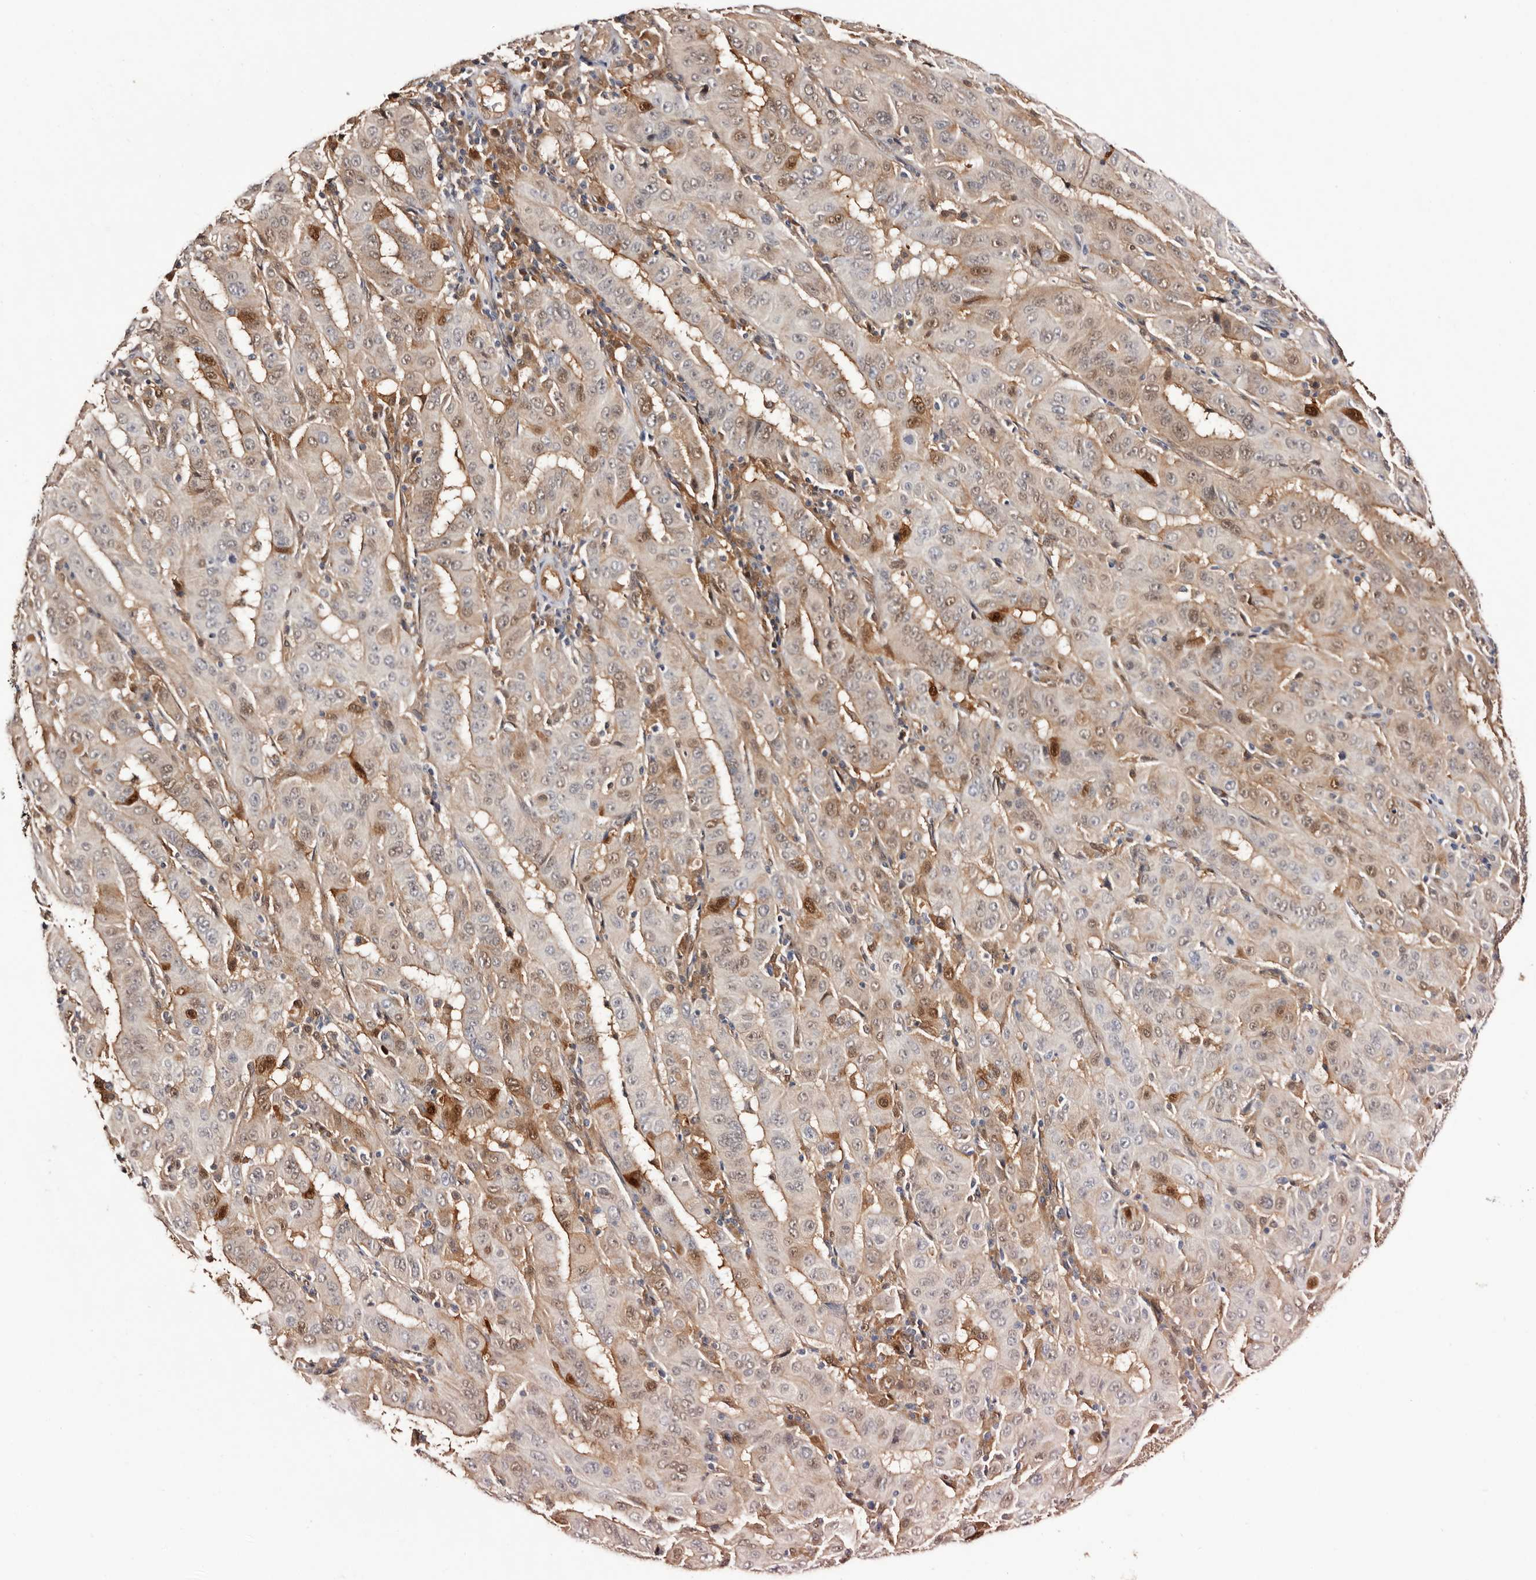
{"staining": {"intensity": "weak", "quantity": "25%-75%", "location": "cytoplasmic/membranous,nuclear"}, "tissue": "pancreatic cancer", "cell_type": "Tumor cells", "image_type": "cancer", "snomed": [{"axis": "morphology", "description": "Adenocarcinoma, NOS"}, {"axis": "topography", "description": "Pancreas"}], "caption": "Pancreatic cancer (adenocarcinoma) was stained to show a protein in brown. There is low levels of weak cytoplasmic/membranous and nuclear staining in approximately 25%-75% of tumor cells. (IHC, brightfield microscopy, high magnification).", "gene": "TP53I3", "patient": {"sex": "male", "age": 63}}